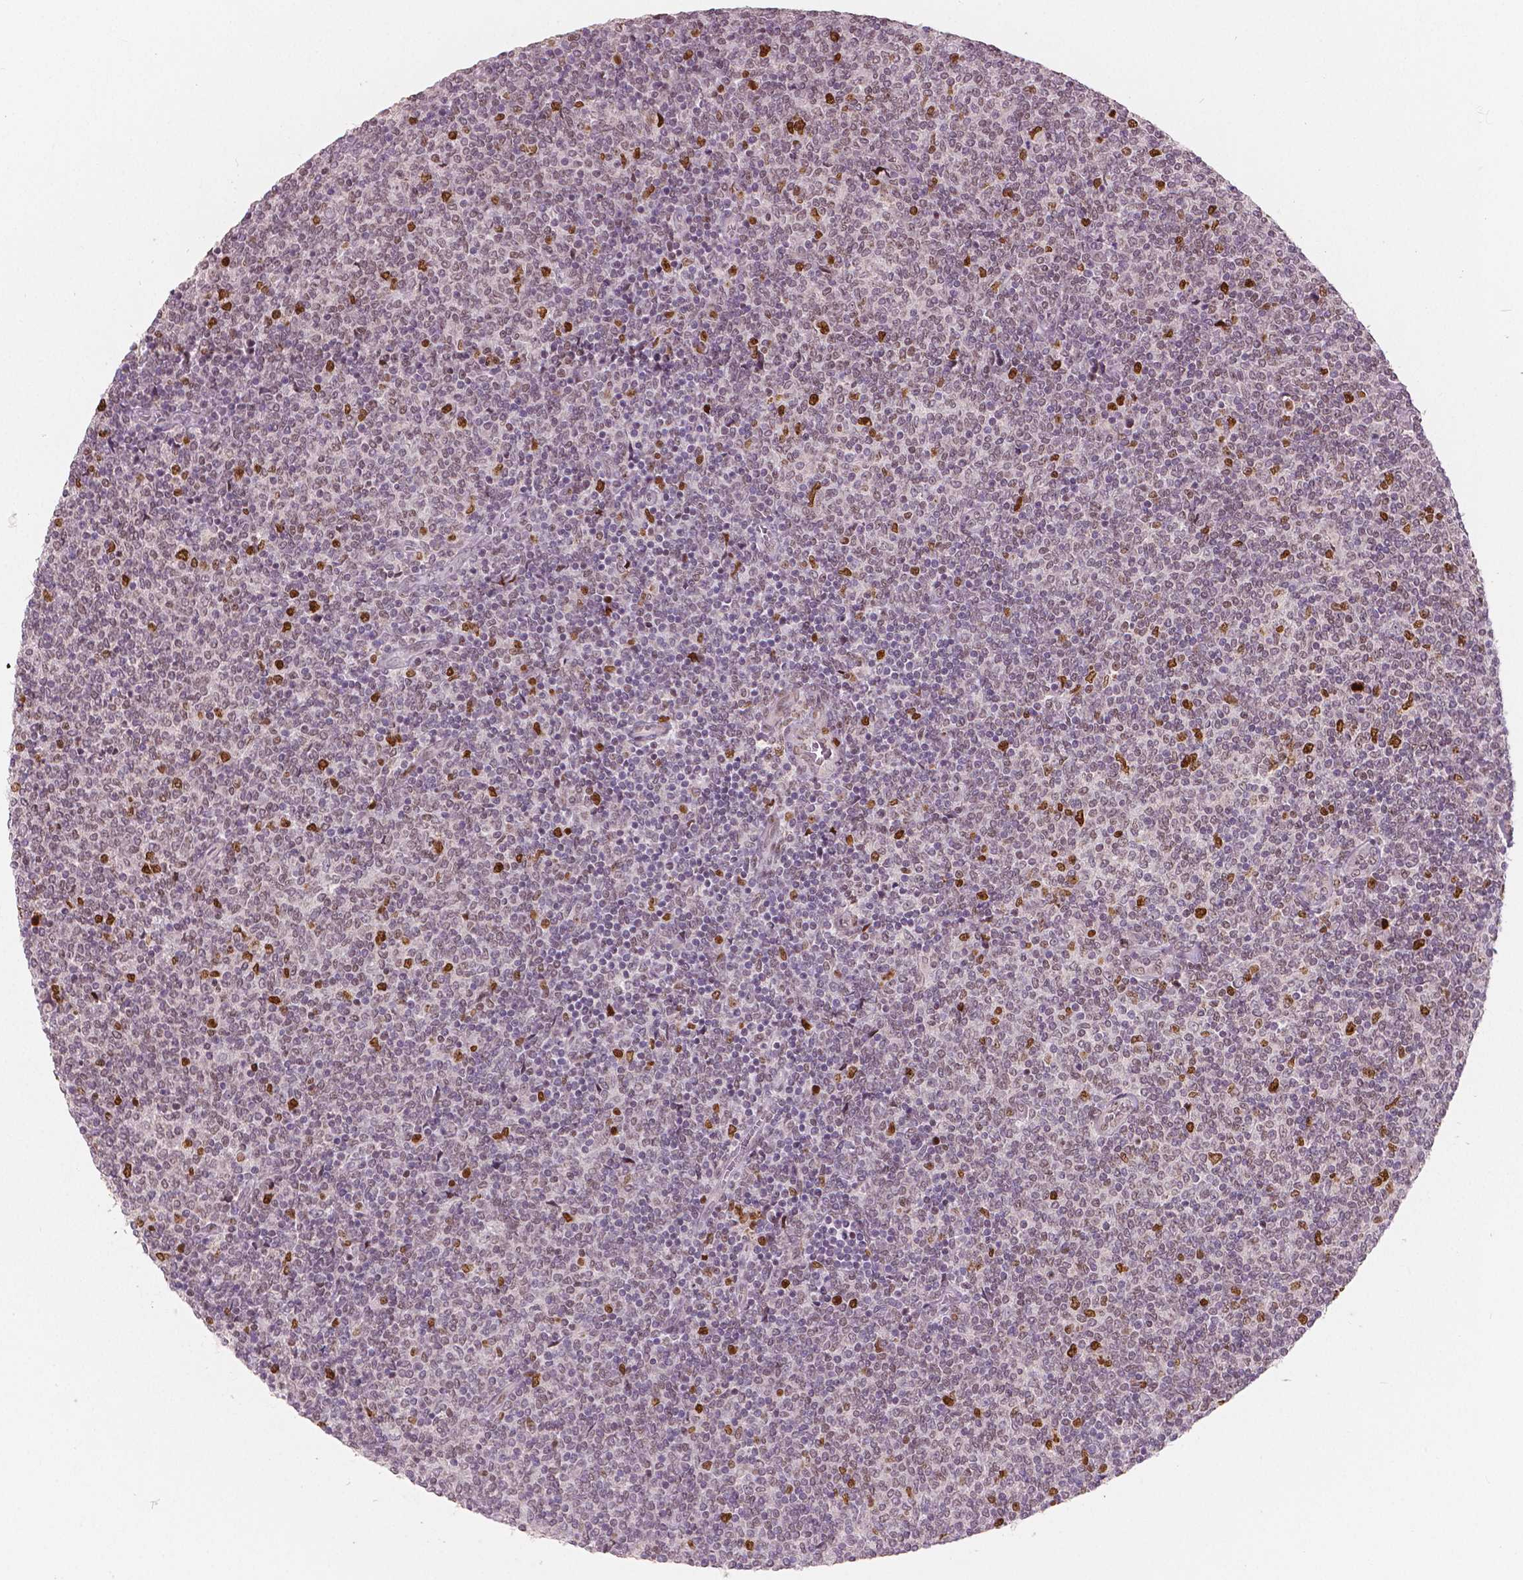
{"staining": {"intensity": "moderate", "quantity": "<25%", "location": "nuclear"}, "tissue": "lymphoma", "cell_type": "Tumor cells", "image_type": "cancer", "snomed": [{"axis": "morphology", "description": "Malignant lymphoma, non-Hodgkin's type, Low grade"}, {"axis": "topography", "description": "Lymph node"}], "caption": "Moderate nuclear protein expression is present in about <25% of tumor cells in low-grade malignant lymphoma, non-Hodgkin's type.", "gene": "NSD2", "patient": {"sex": "male", "age": 52}}